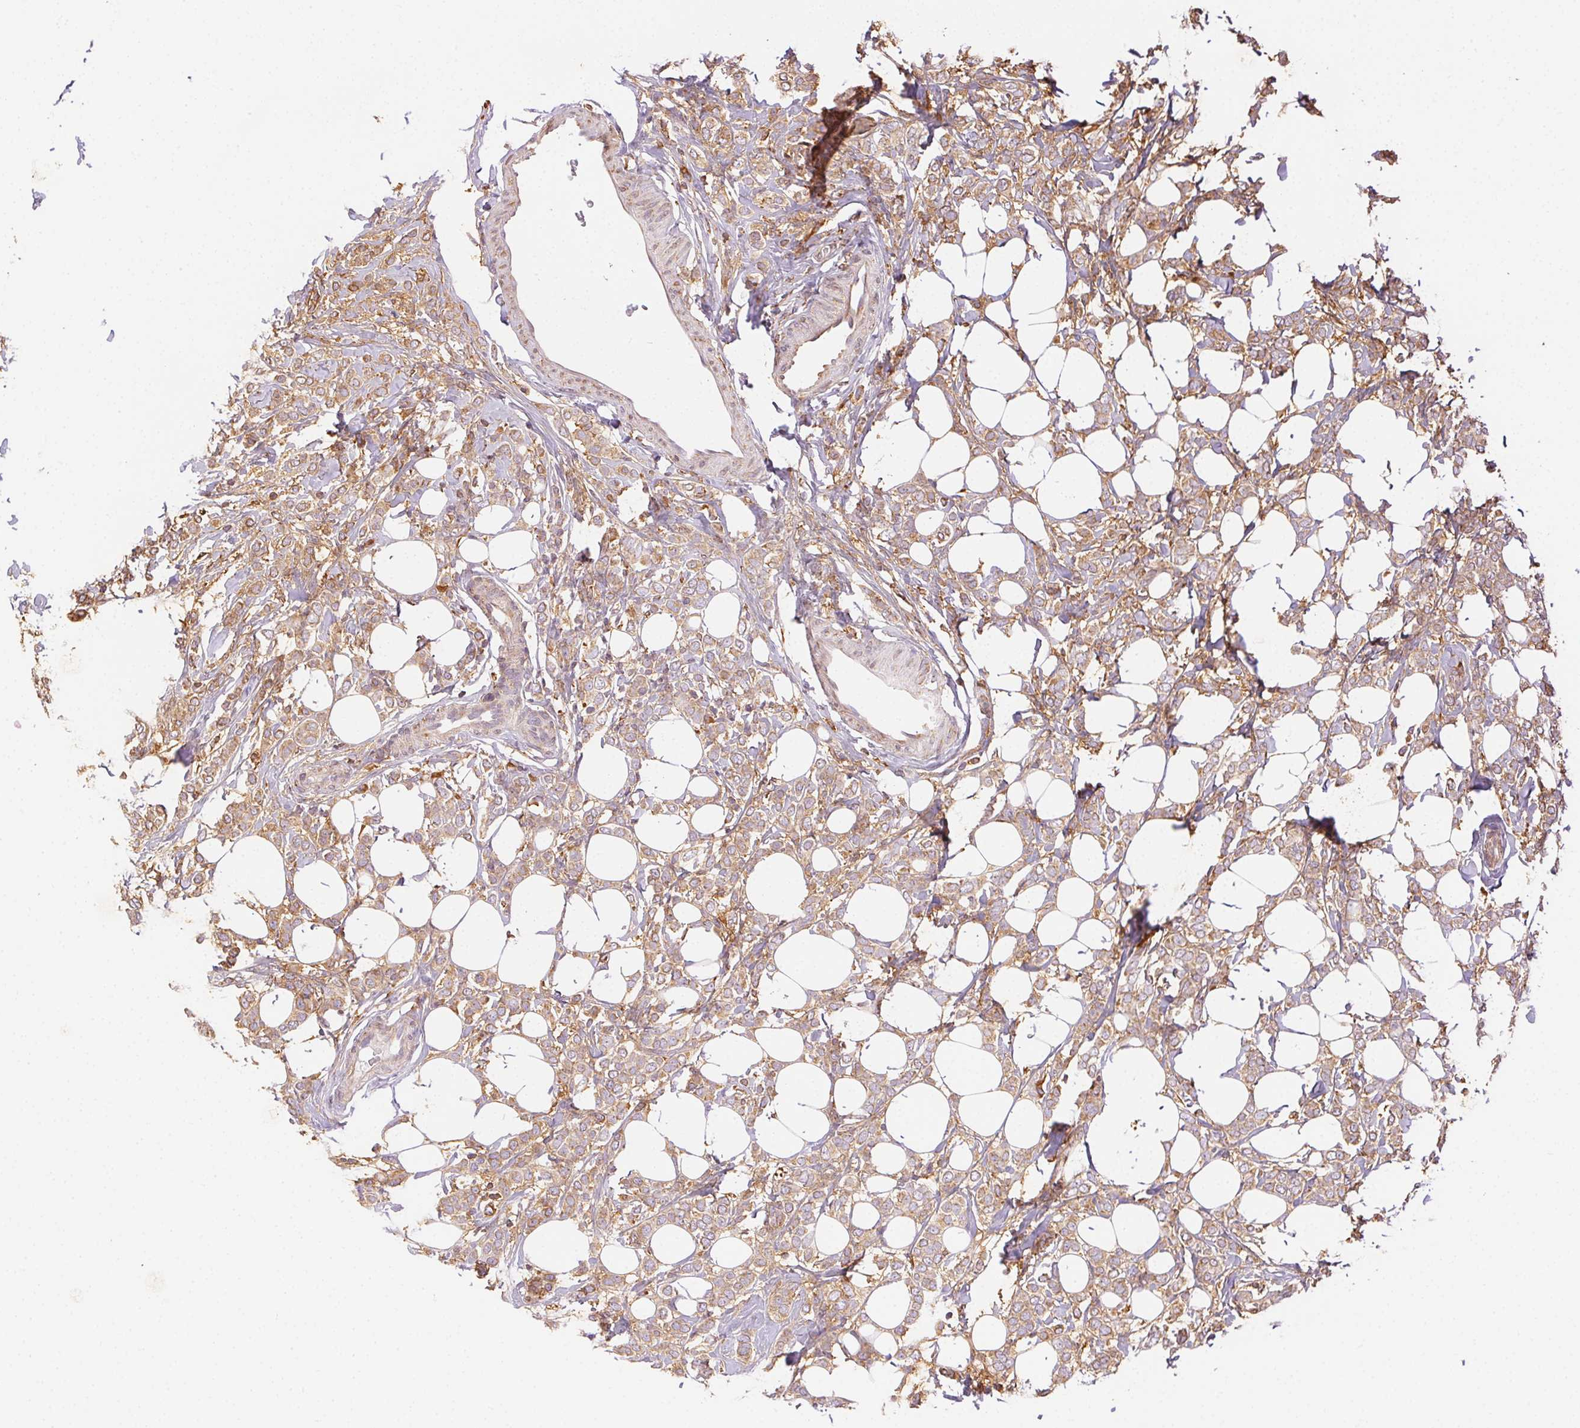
{"staining": {"intensity": "weak", "quantity": ">75%", "location": "cytoplasmic/membranous"}, "tissue": "breast cancer", "cell_type": "Tumor cells", "image_type": "cancer", "snomed": [{"axis": "morphology", "description": "Lobular carcinoma"}, {"axis": "topography", "description": "Breast"}], "caption": "Immunohistochemistry of human breast cancer (lobular carcinoma) displays low levels of weak cytoplasmic/membranous staining in approximately >75% of tumor cells. (Stains: DAB in brown, nuclei in blue, Microscopy: brightfield microscopy at high magnification).", "gene": "ENTREP1", "patient": {"sex": "female", "age": 49}}